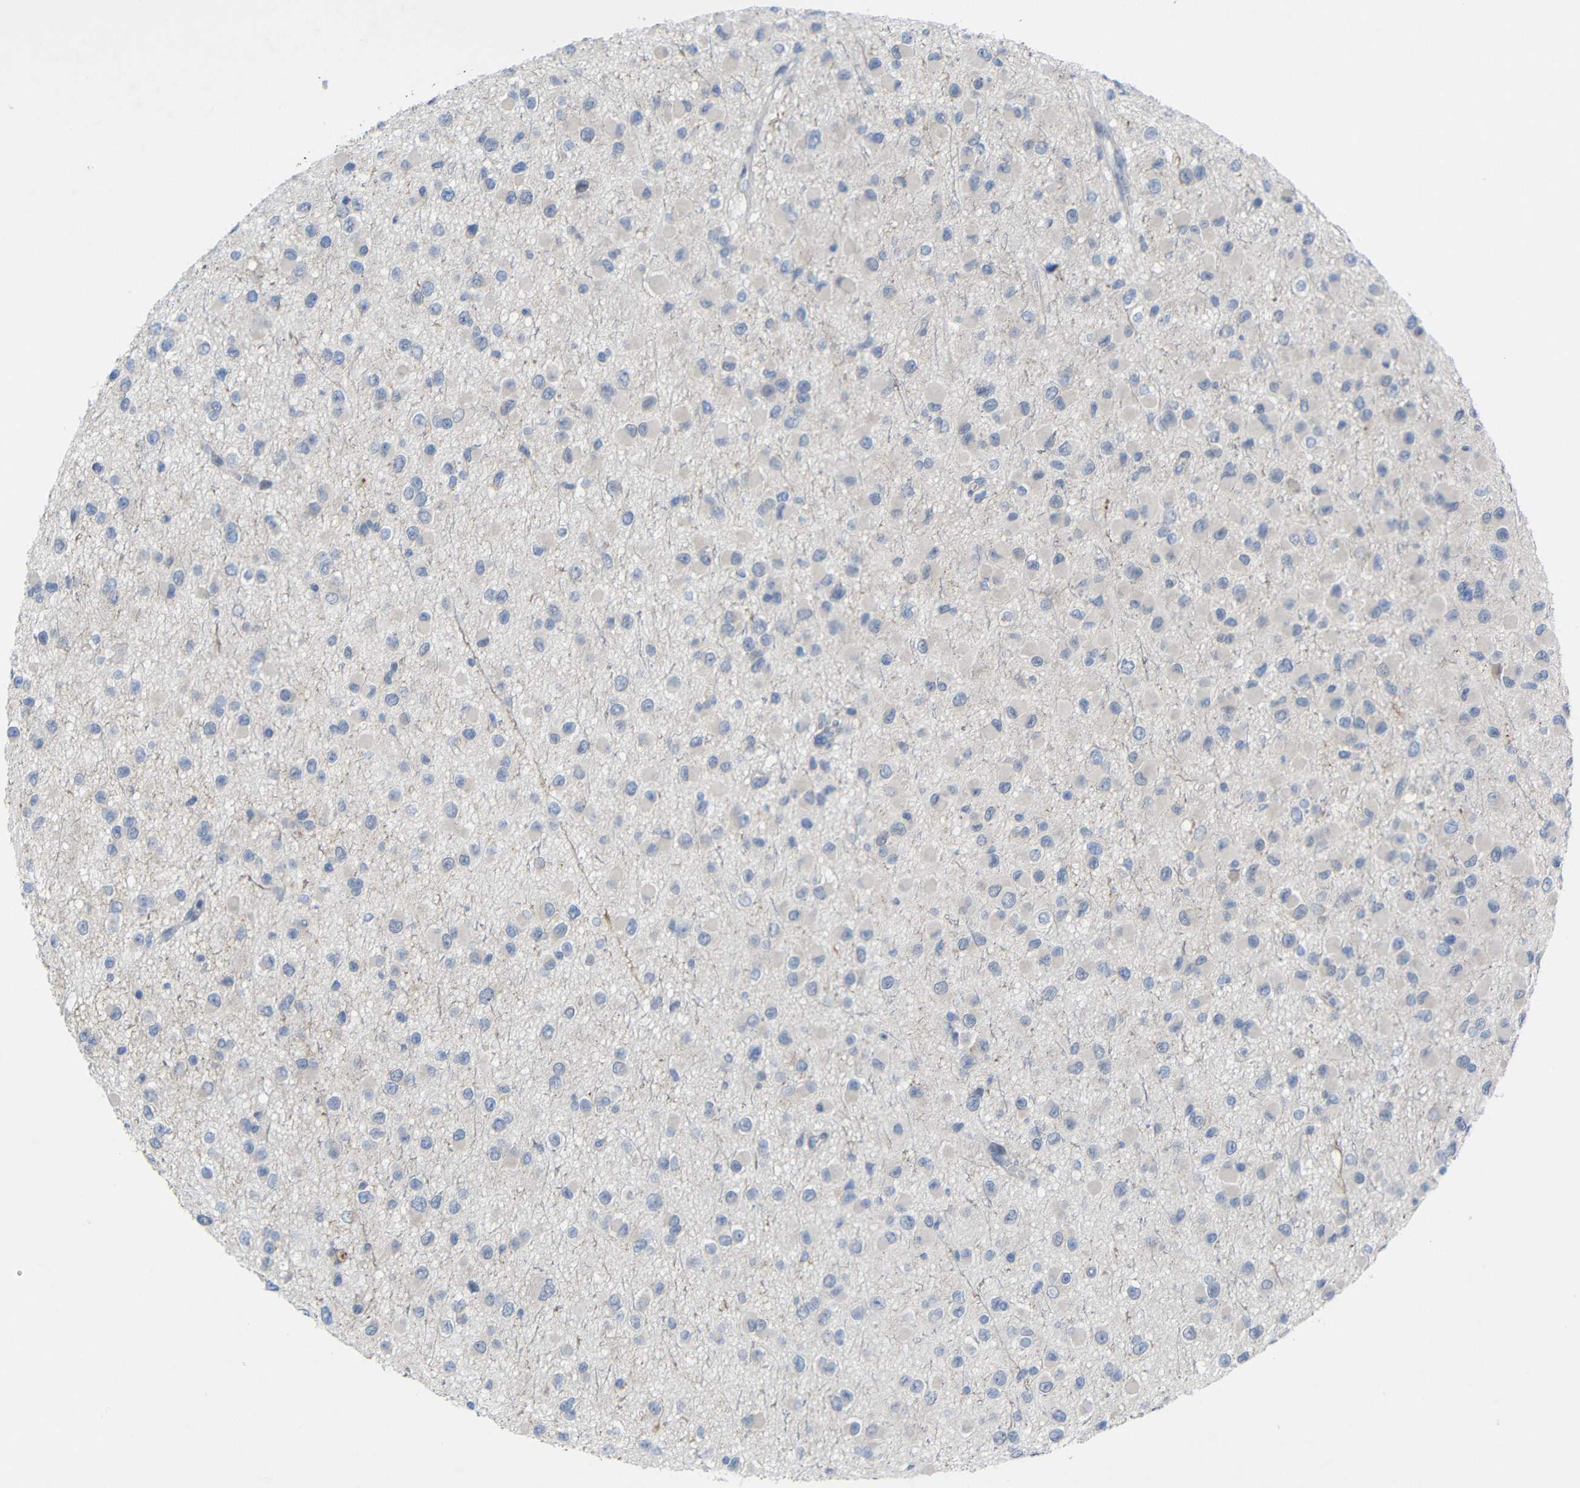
{"staining": {"intensity": "negative", "quantity": "none", "location": "none"}, "tissue": "glioma", "cell_type": "Tumor cells", "image_type": "cancer", "snomed": [{"axis": "morphology", "description": "Glioma, malignant, Low grade"}, {"axis": "topography", "description": "Brain"}], "caption": "This is an immunohistochemistry histopathology image of malignant glioma (low-grade). There is no staining in tumor cells.", "gene": "CMTM1", "patient": {"sex": "male", "age": 42}}